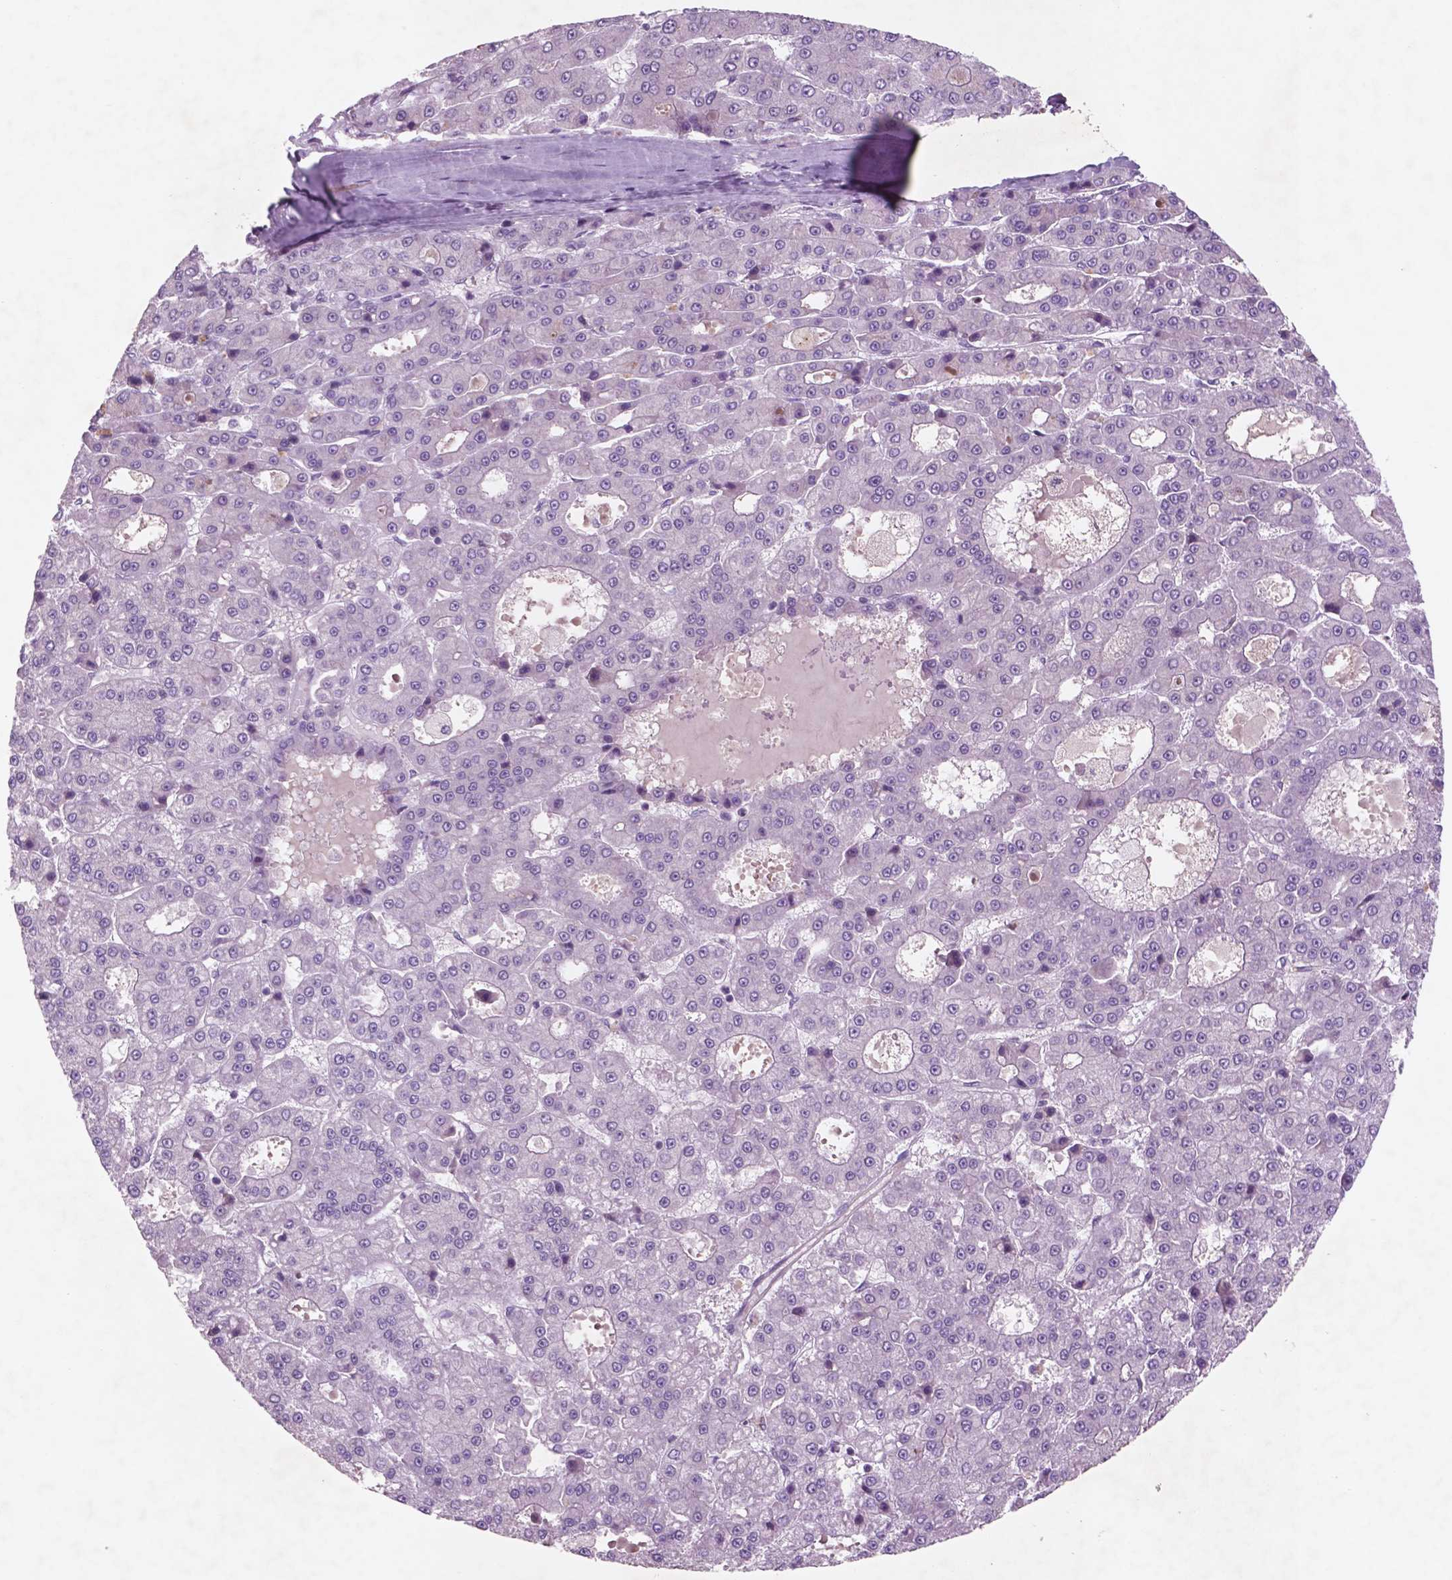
{"staining": {"intensity": "negative", "quantity": "none", "location": "none"}, "tissue": "liver cancer", "cell_type": "Tumor cells", "image_type": "cancer", "snomed": [{"axis": "morphology", "description": "Carcinoma, Hepatocellular, NOS"}, {"axis": "topography", "description": "Liver"}], "caption": "The photomicrograph shows no staining of tumor cells in liver cancer.", "gene": "CTR9", "patient": {"sex": "male", "age": 70}}